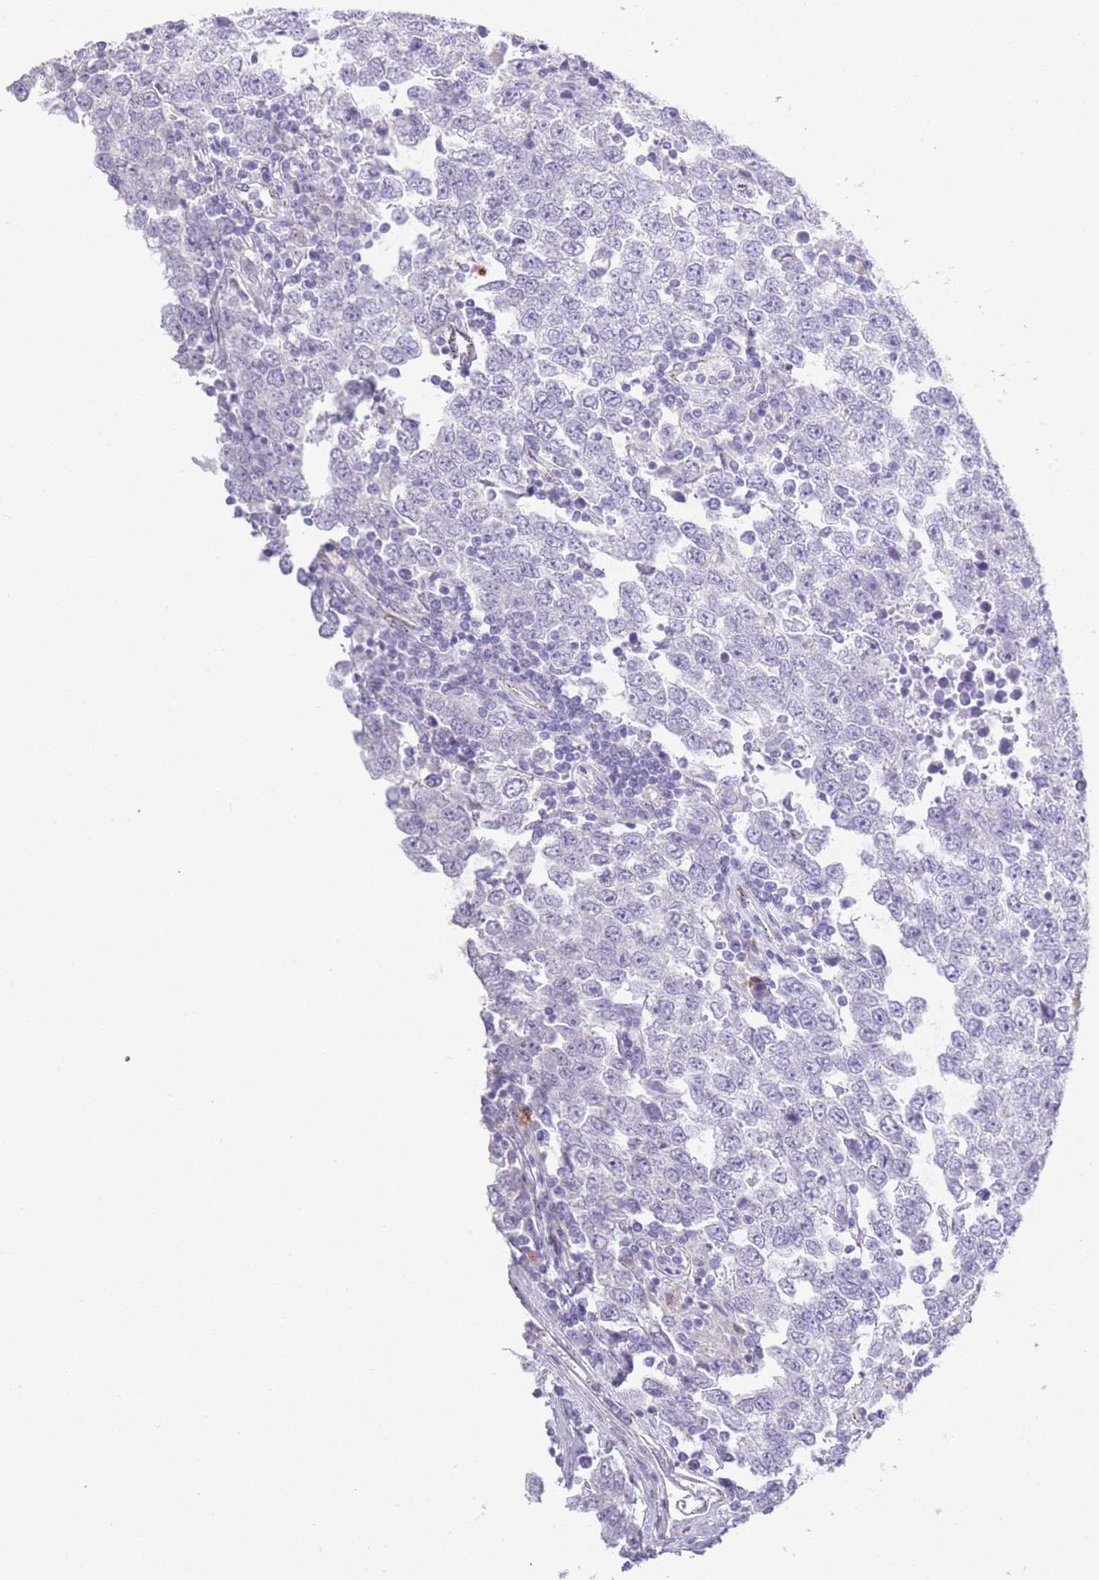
{"staining": {"intensity": "negative", "quantity": "none", "location": "none"}, "tissue": "testis cancer", "cell_type": "Tumor cells", "image_type": "cancer", "snomed": [{"axis": "morphology", "description": "Seminoma, NOS"}, {"axis": "morphology", "description": "Carcinoma, Embryonal, NOS"}, {"axis": "topography", "description": "Testis"}], "caption": "IHC of human embryonal carcinoma (testis) demonstrates no positivity in tumor cells. The staining was performed using DAB (3,3'-diaminobenzidine) to visualize the protein expression in brown, while the nuclei were stained in blue with hematoxylin (Magnification: 20x).", "gene": "RHO", "patient": {"sex": "male", "age": 28}}